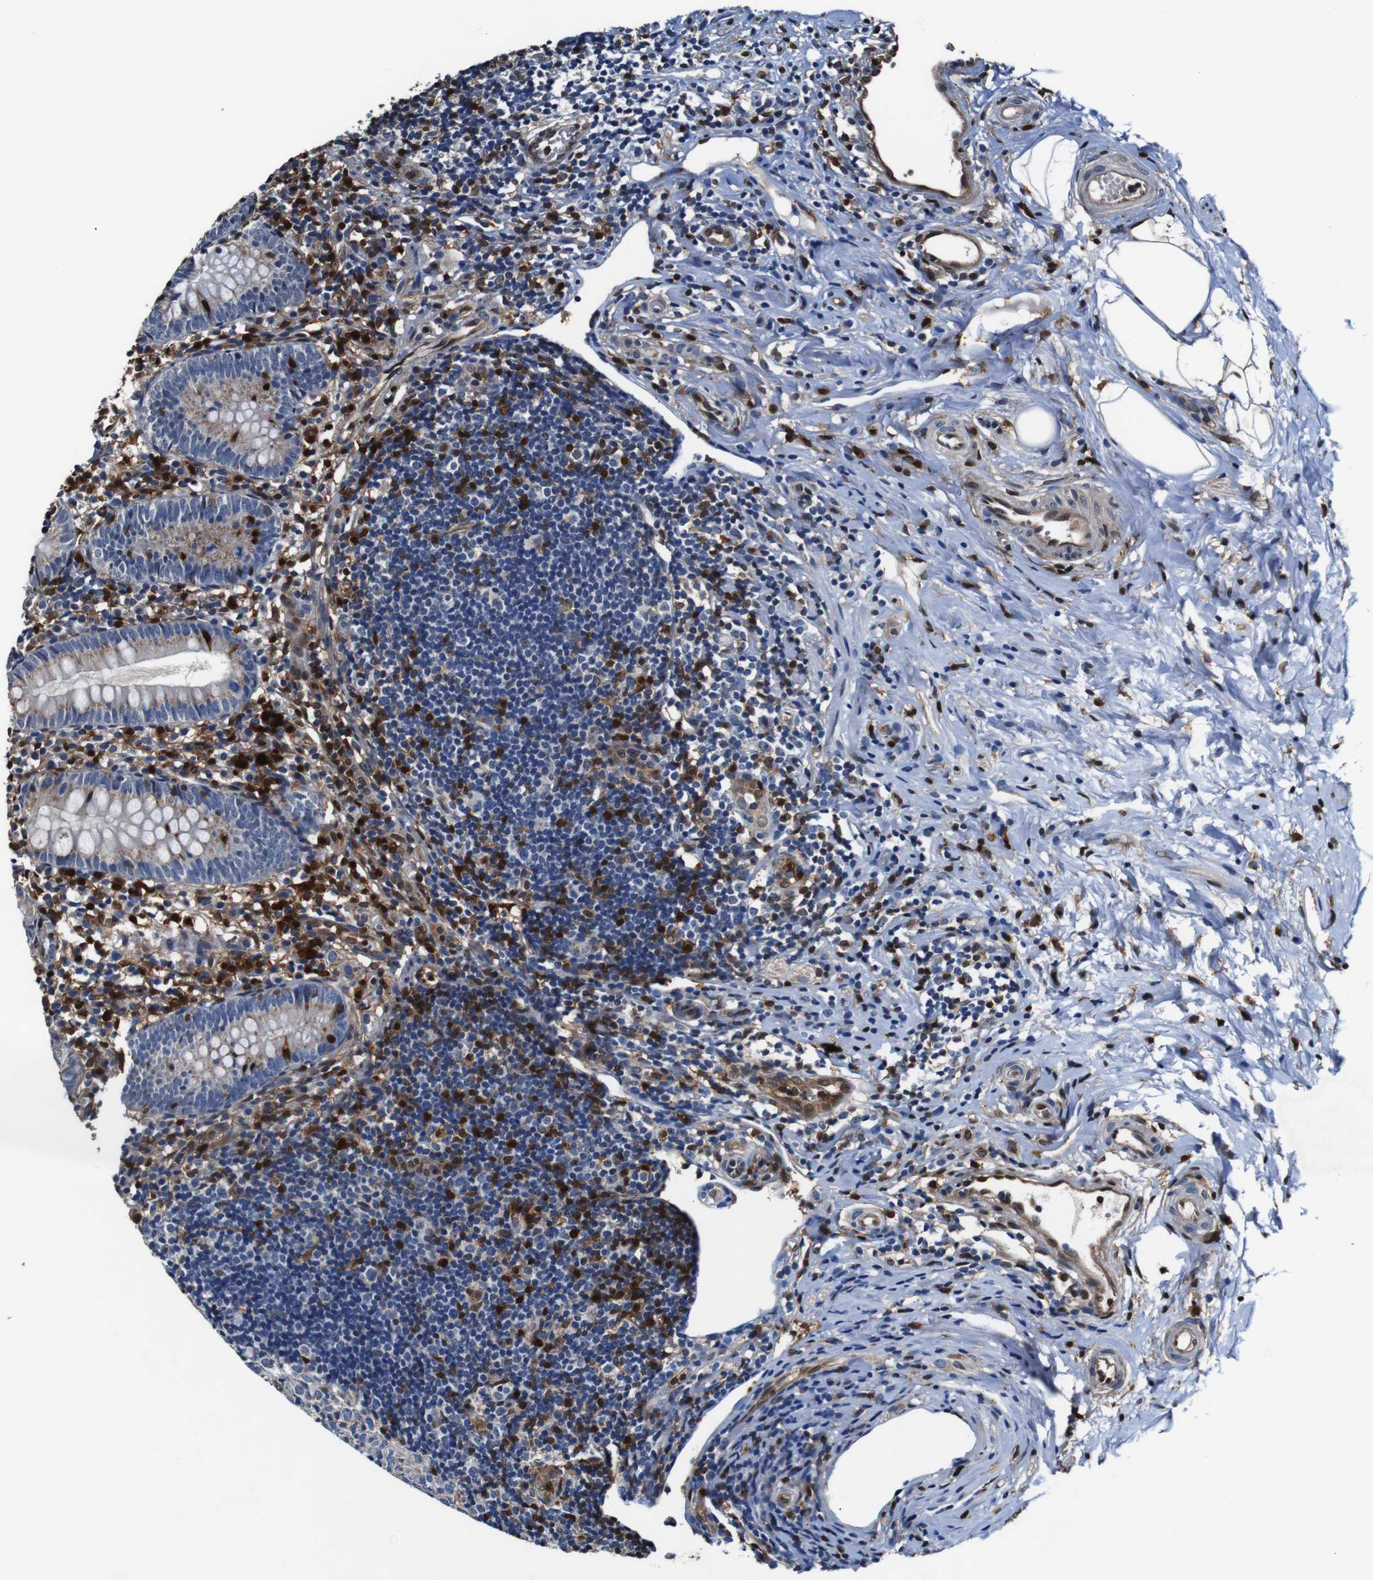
{"staining": {"intensity": "weak", "quantity": "25%-75%", "location": "cytoplasmic/membranous"}, "tissue": "appendix", "cell_type": "Glandular cells", "image_type": "normal", "snomed": [{"axis": "morphology", "description": "Normal tissue, NOS"}, {"axis": "topography", "description": "Appendix"}], "caption": "Appendix stained with immunohistochemistry shows weak cytoplasmic/membranous staining in approximately 25%-75% of glandular cells.", "gene": "ANXA1", "patient": {"sex": "female", "age": 20}}